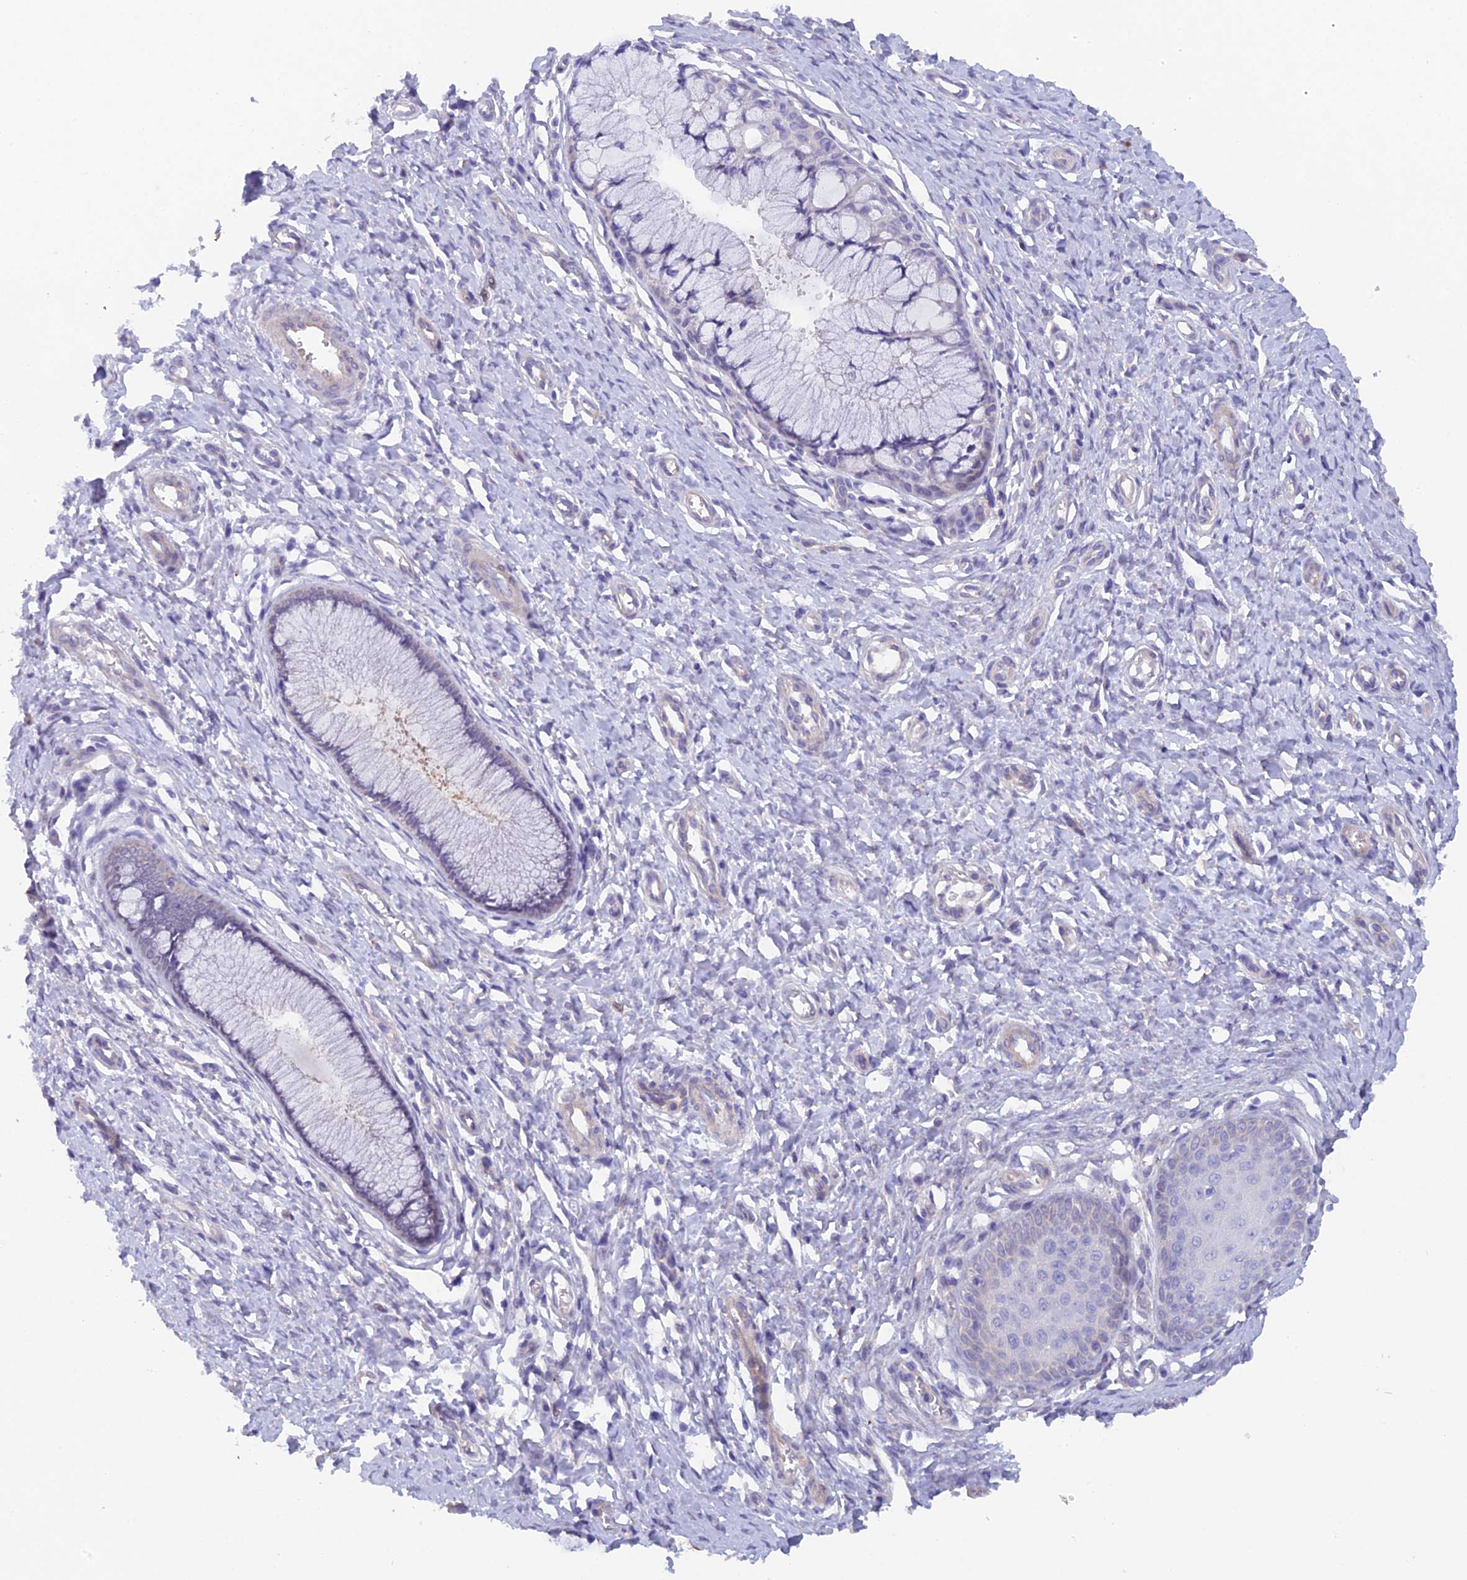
{"staining": {"intensity": "negative", "quantity": "none", "location": "none"}, "tissue": "cervix", "cell_type": "Glandular cells", "image_type": "normal", "snomed": [{"axis": "morphology", "description": "Normal tissue, NOS"}, {"axis": "topography", "description": "Cervix"}], "caption": "There is no significant staining in glandular cells of cervix. (Immunohistochemistry, brightfield microscopy, high magnification).", "gene": "FZR1", "patient": {"sex": "female", "age": 55}}